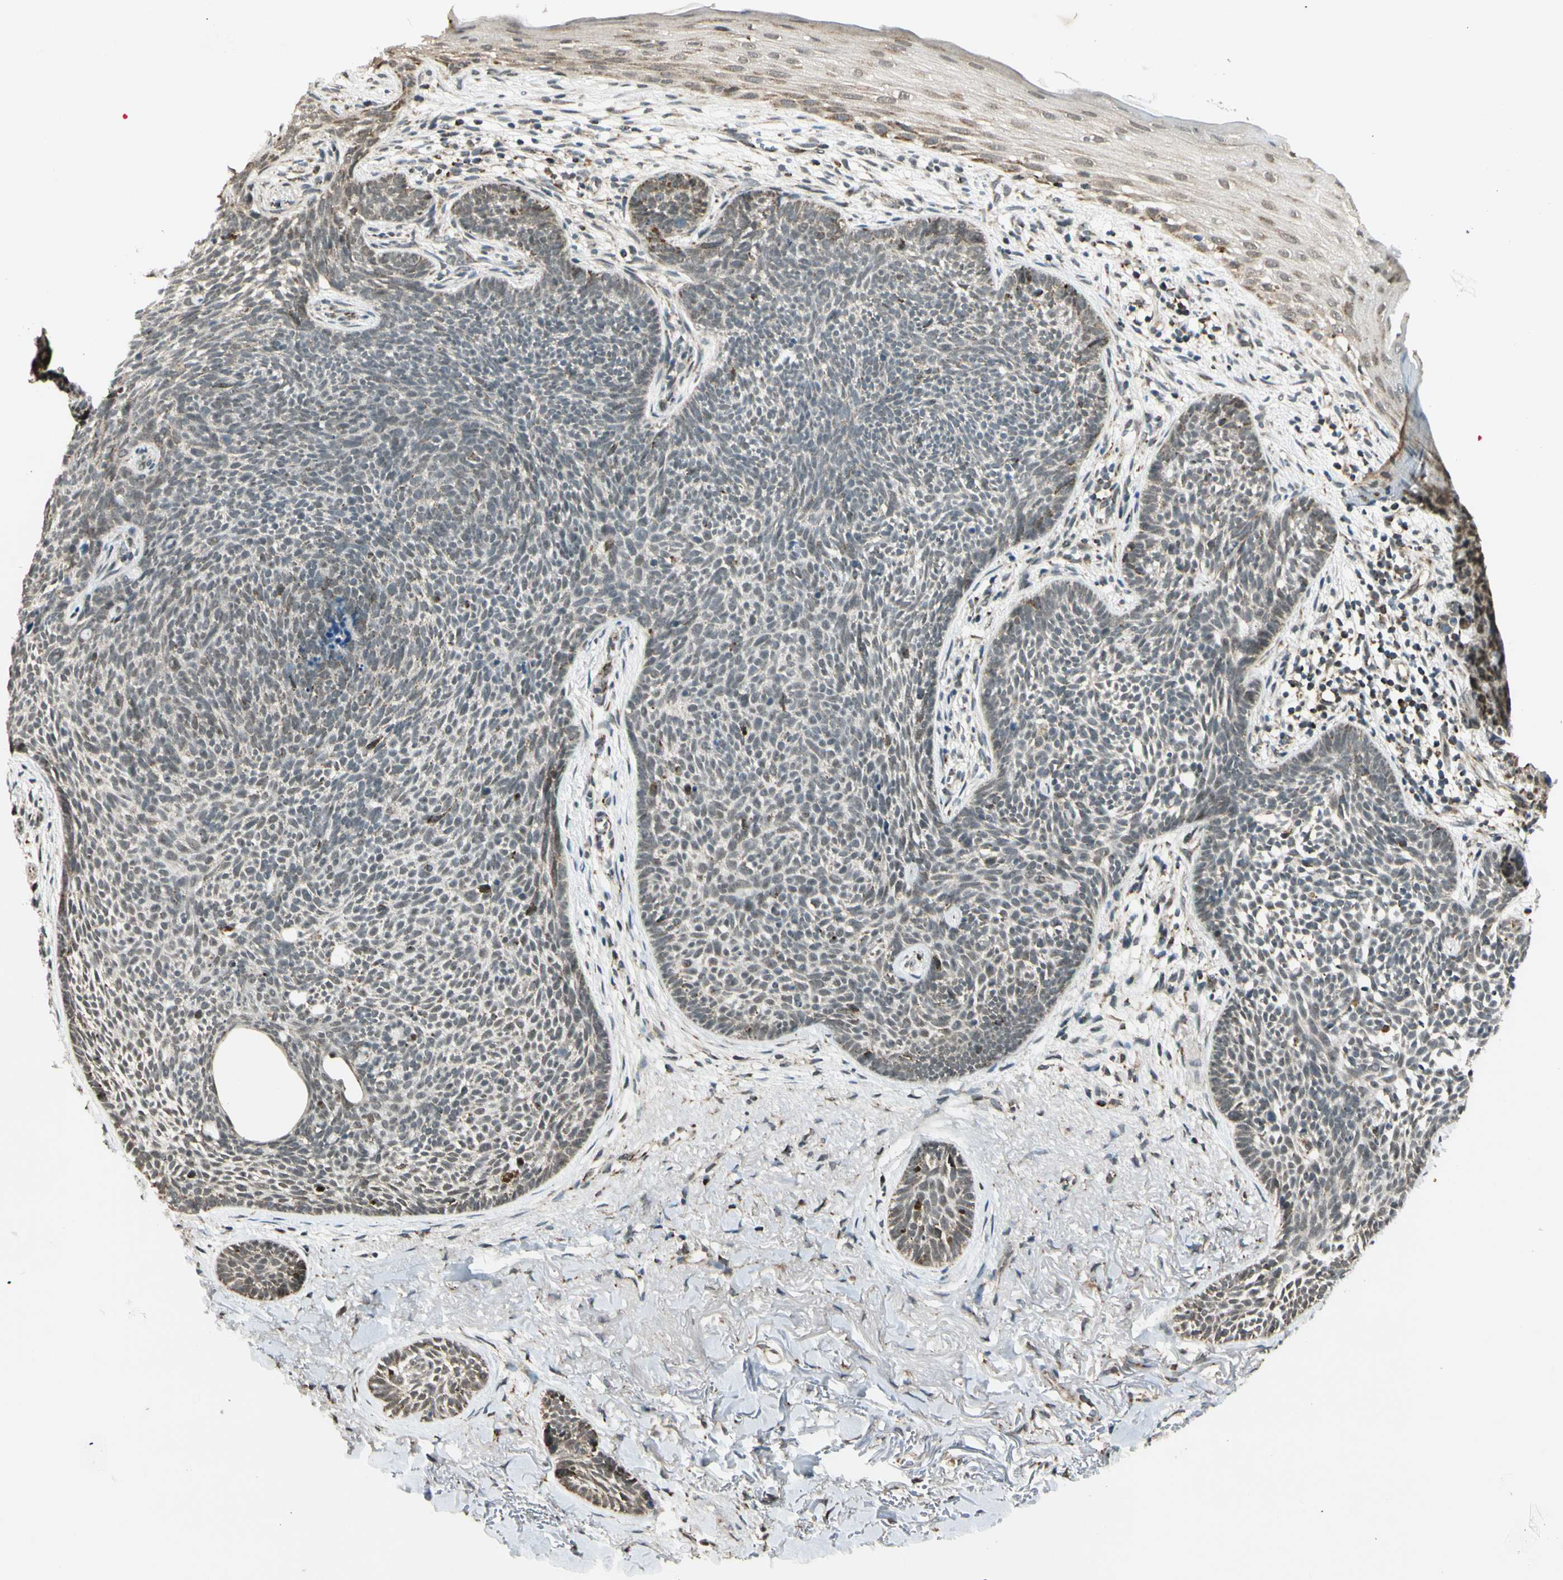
{"staining": {"intensity": "weak", "quantity": "<25%", "location": "cytoplasmic/membranous"}, "tissue": "skin cancer", "cell_type": "Tumor cells", "image_type": "cancer", "snomed": [{"axis": "morphology", "description": "Basal cell carcinoma"}, {"axis": "topography", "description": "Skin"}], "caption": "Tumor cells are negative for brown protein staining in skin basal cell carcinoma. (DAB immunohistochemistry (IHC) with hematoxylin counter stain).", "gene": "KHDC4", "patient": {"sex": "female", "age": 70}}